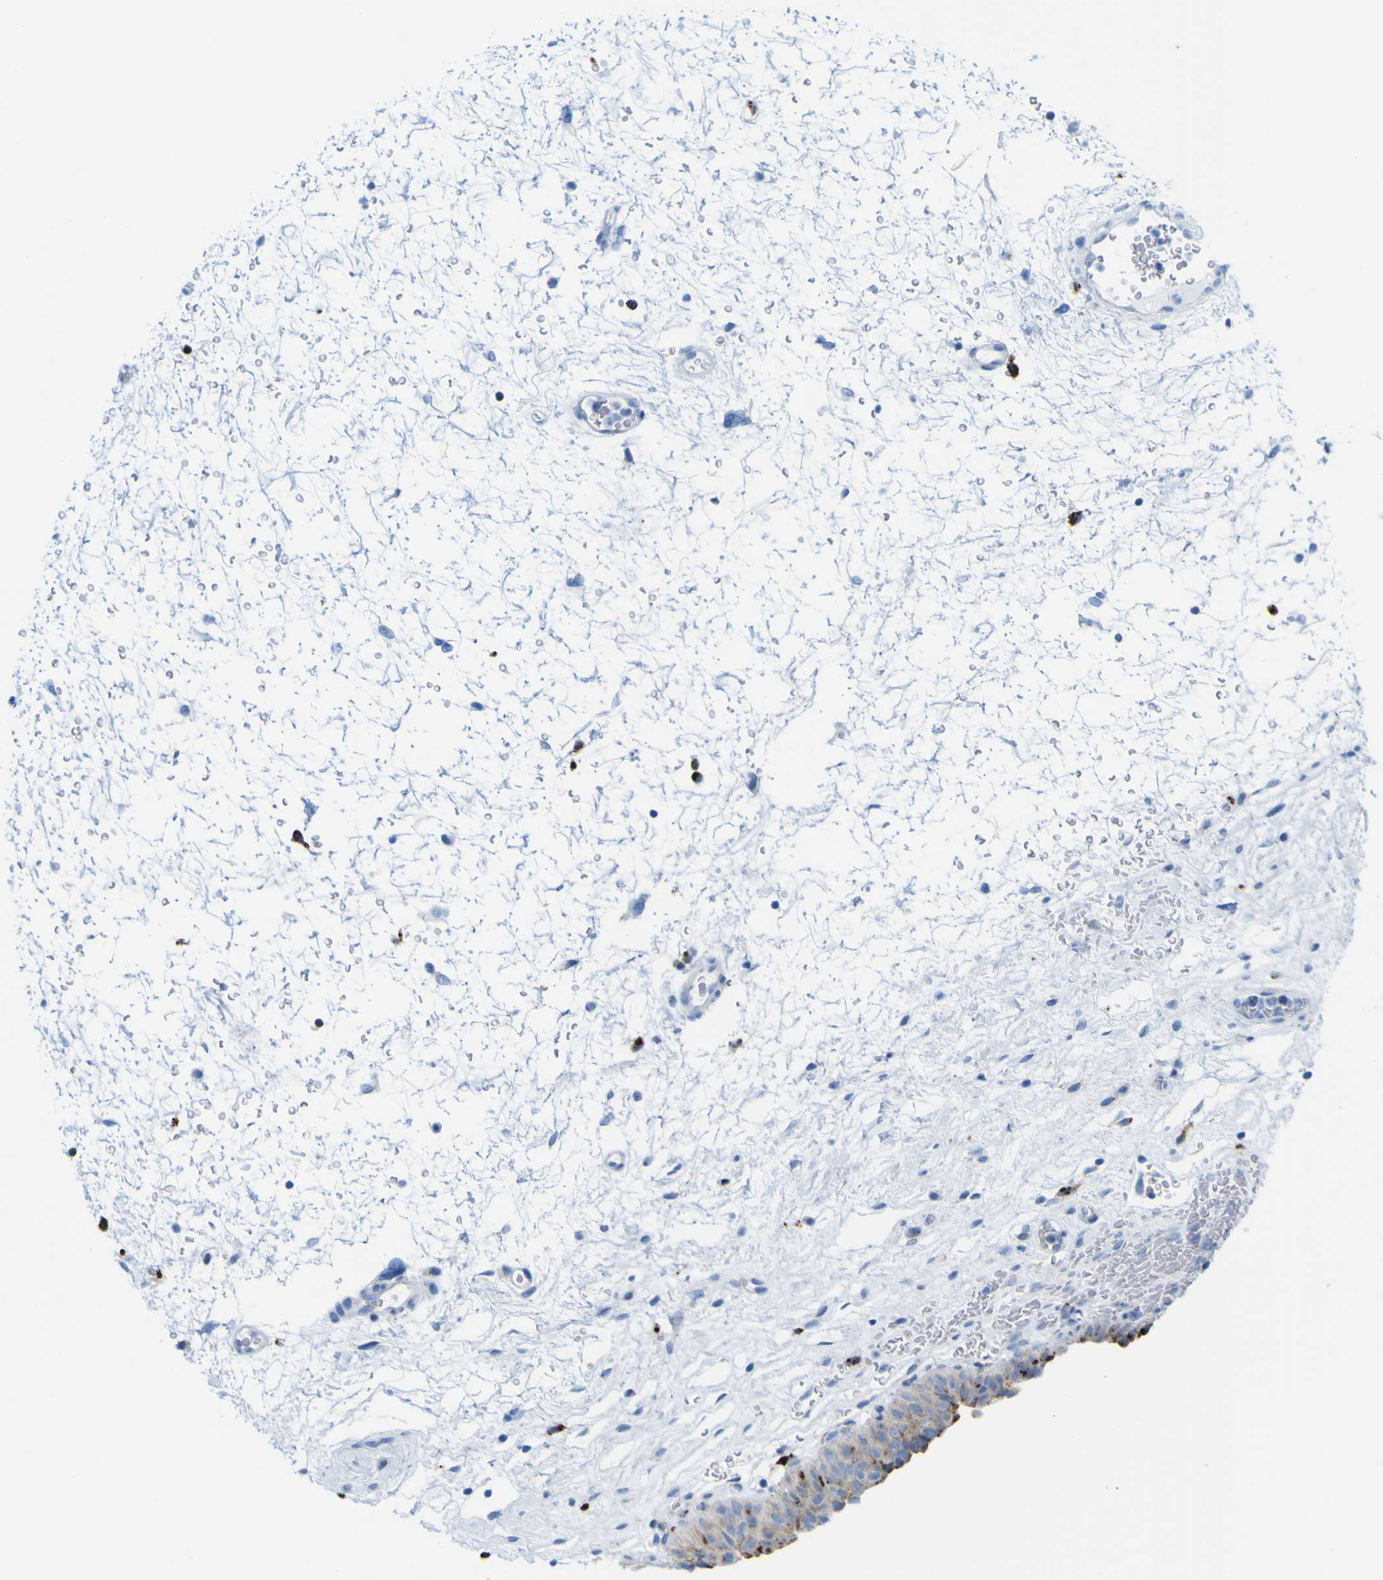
{"staining": {"intensity": "moderate", "quantity": "25%-75%", "location": "cytoplasmic/membranous"}, "tissue": "urinary bladder", "cell_type": "Urothelial cells", "image_type": "normal", "snomed": [{"axis": "morphology", "description": "Normal tissue, NOS"}, {"axis": "topography", "description": "Urinary bladder"}], "caption": "Unremarkable urinary bladder exhibits moderate cytoplasmic/membranous staining in approximately 25%-75% of urothelial cells, visualized by immunohistochemistry.", "gene": "PLD3", "patient": {"sex": "male", "age": 46}}